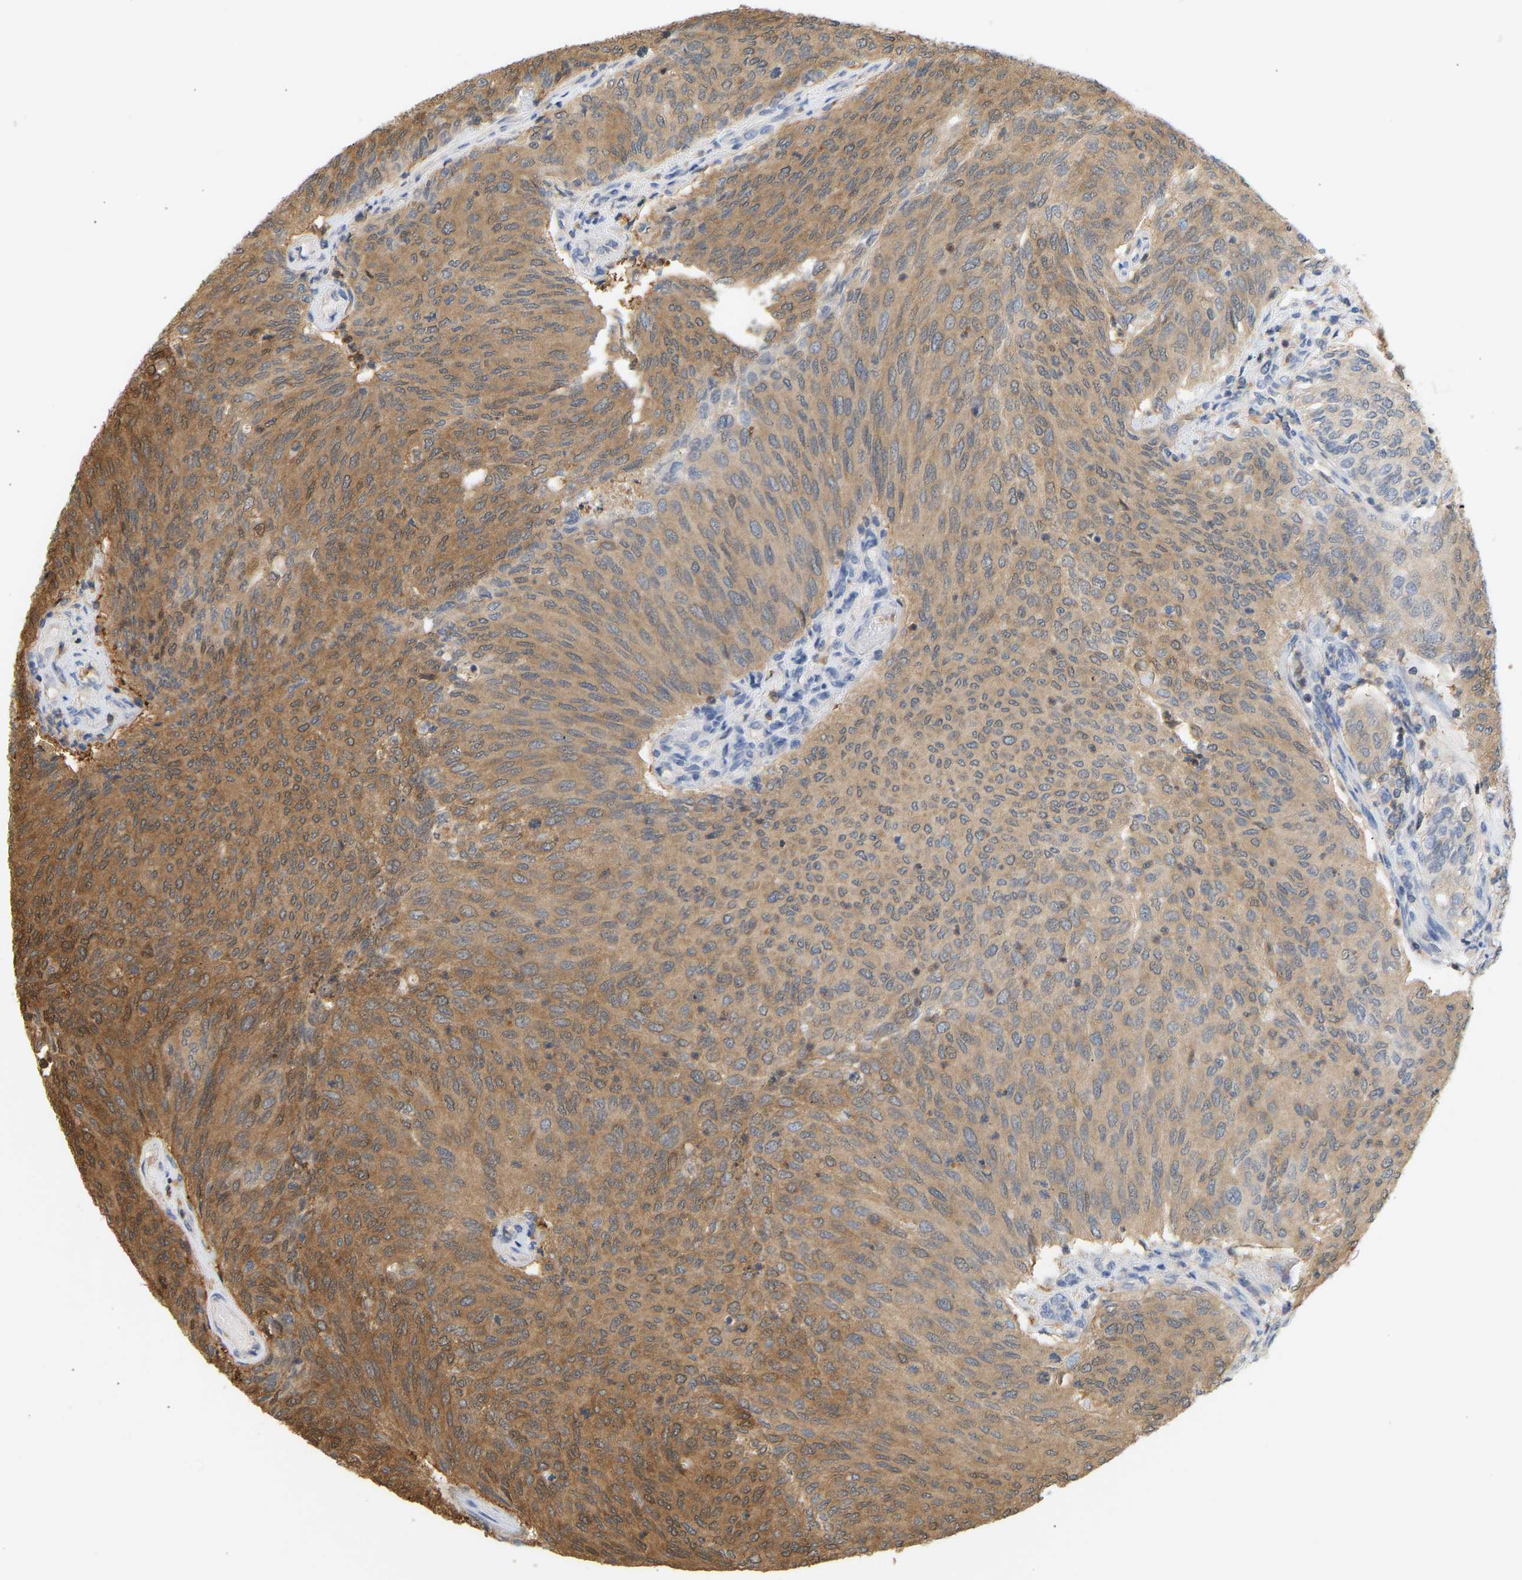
{"staining": {"intensity": "moderate", "quantity": ">75%", "location": "cytoplasmic/membranous"}, "tissue": "urothelial cancer", "cell_type": "Tumor cells", "image_type": "cancer", "snomed": [{"axis": "morphology", "description": "Urothelial carcinoma, Low grade"}, {"axis": "topography", "description": "Urinary bladder"}], "caption": "This image demonstrates immunohistochemistry staining of human low-grade urothelial carcinoma, with medium moderate cytoplasmic/membranous positivity in approximately >75% of tumor cells.", "gene": "ENO1", "patient": {"sex": "female", "age": 79}}